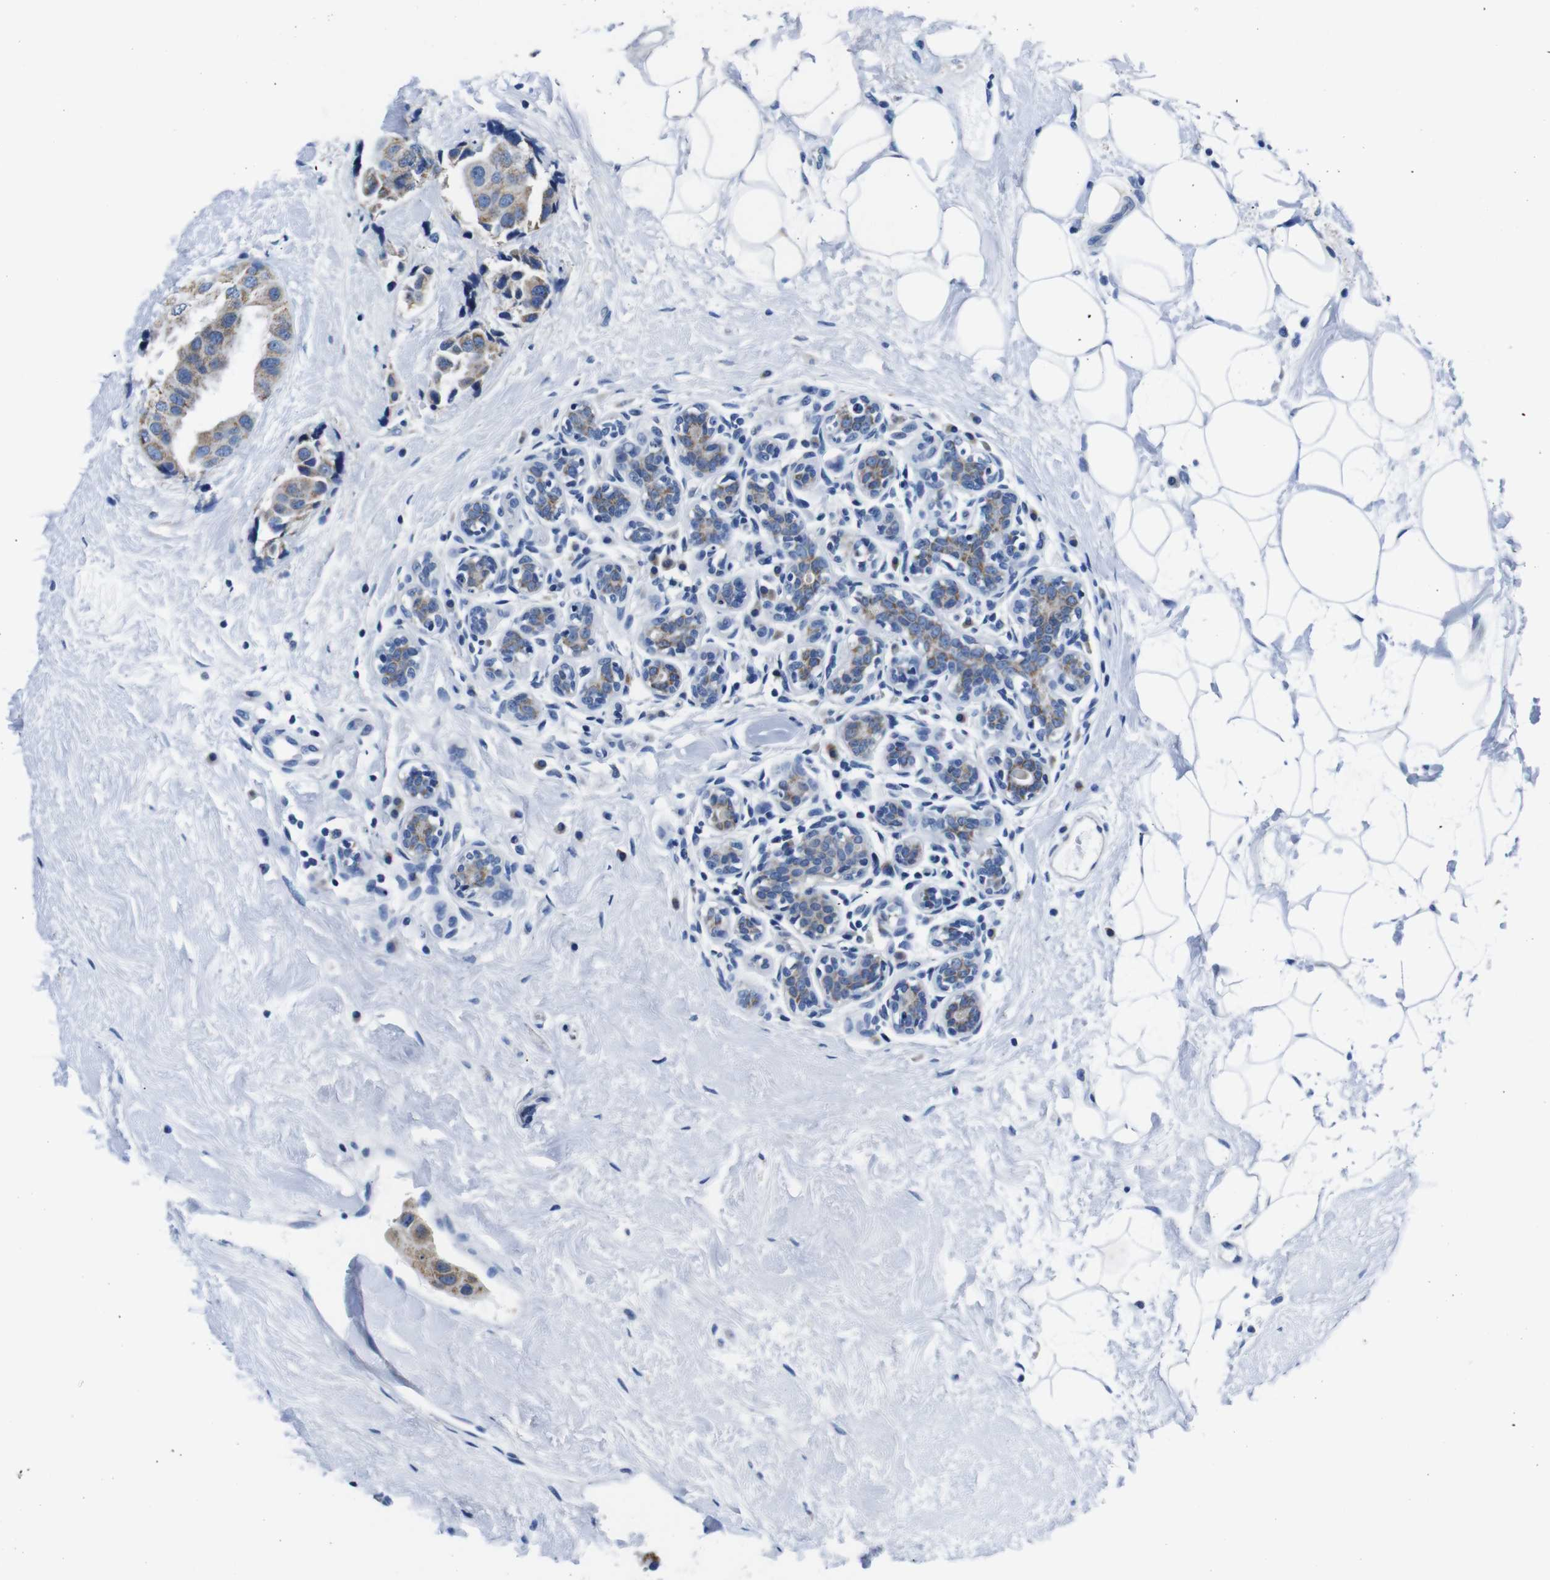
{"staining": {"intensity": "moderate", "quantity": ">75%", "location": "cytoplasmic/membranous"}, "tissue": "breast cancer", "cell_type": "Tumor cells", "image_type": "cancer", "snomed": [{"axis": "morphology", "description": "Normal tissue, NOS"}, {"axis": "morphology", "description": "Duct carcinoma"}, {"axis": "topography", "description": "Breast"}], "caption": "Breast cancer (invasive ductal carcinoma) stained with DAB immunohistochemistry exhibits medium levels of moderate cytoplasmic/membranous expression in approximately >75% of tumor cells.", "gene": "SNX19", "patient": {"sex": "female", "age": 39}}